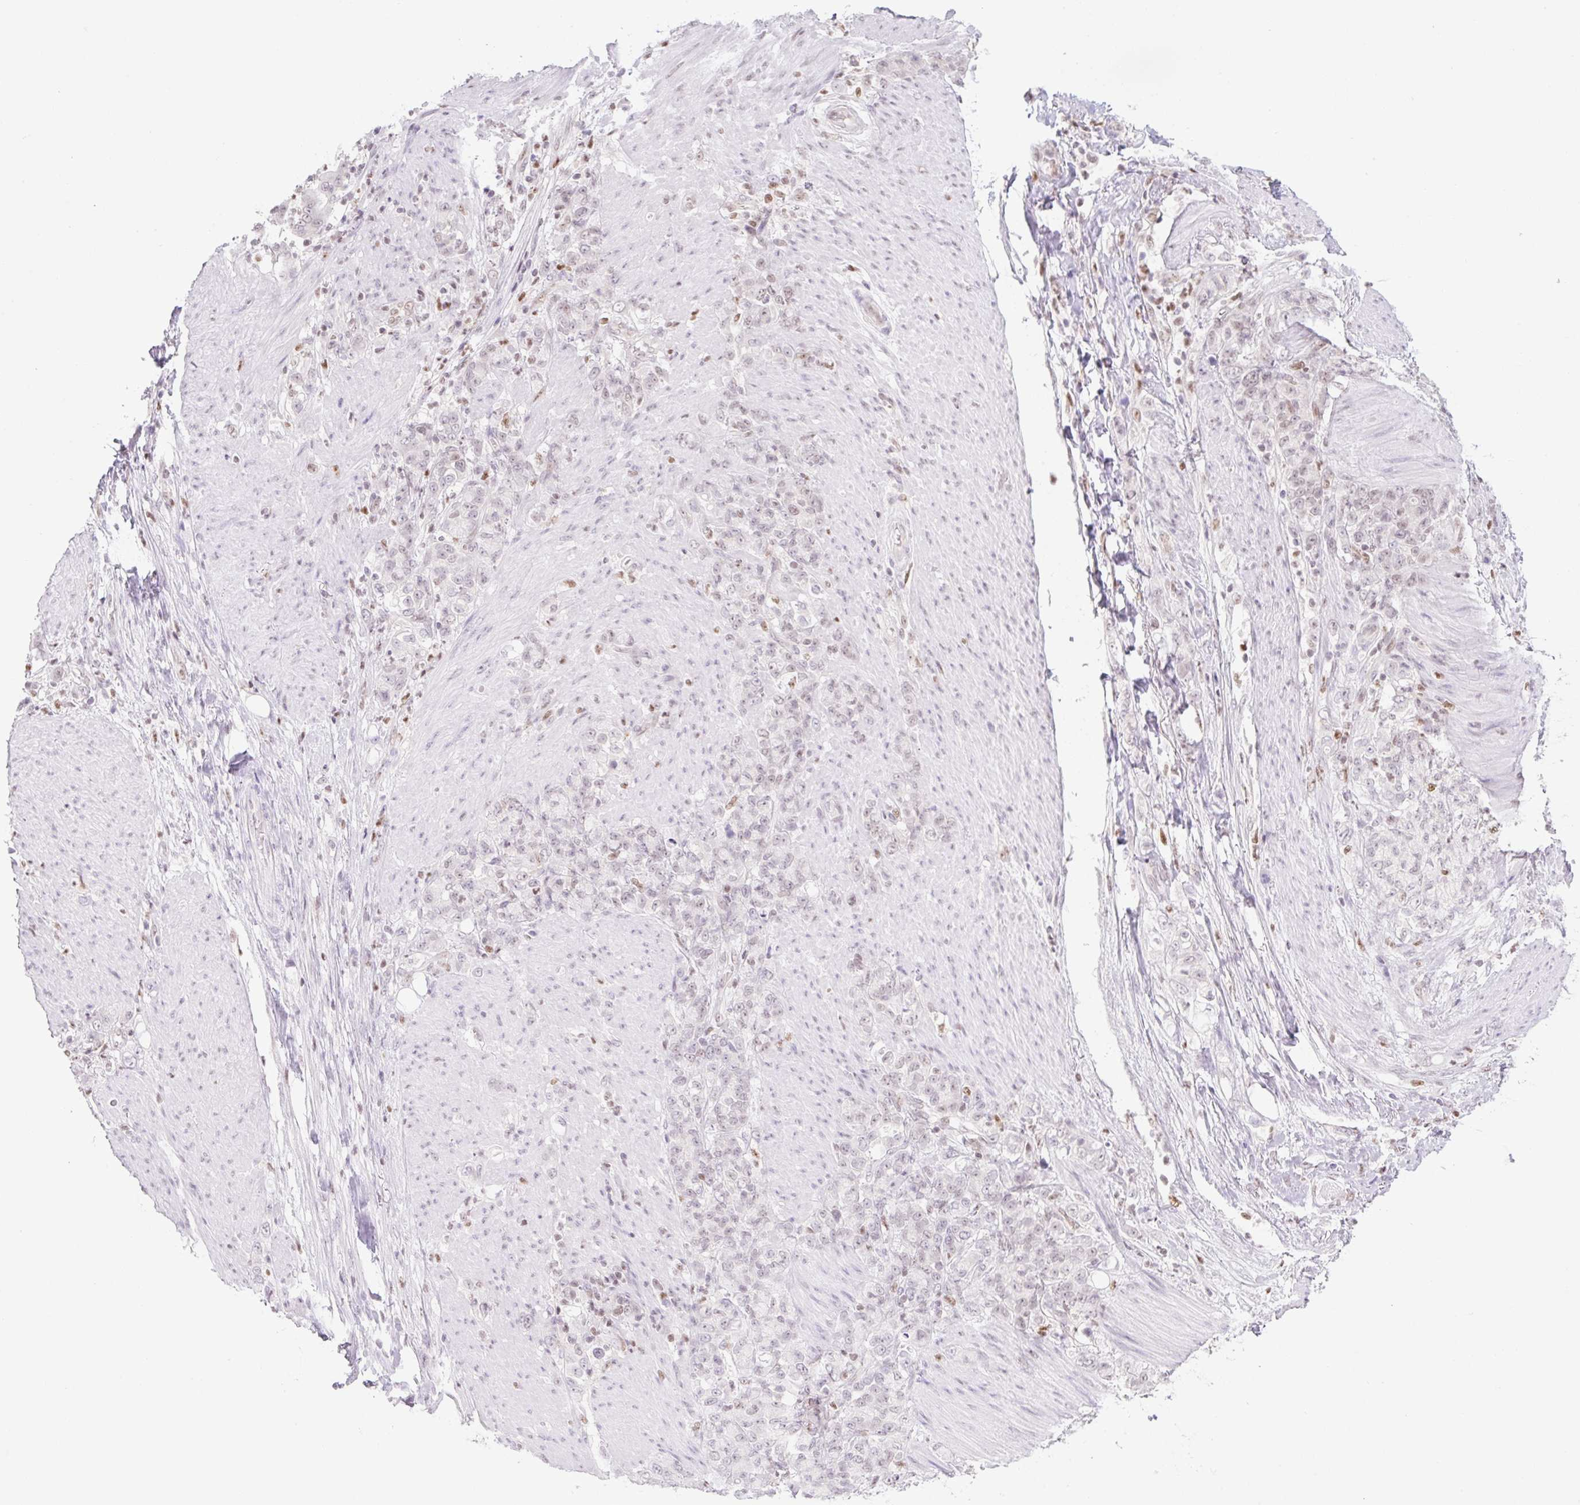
{"staining": {"intensity": "negative", "quantity": "none", "location": "none"}, "tissue": "stomach cancer", "cell_type": "Tumor cells", "image_type": "cancer", "snomed": [{"axis": "morphology", "description": "Adenocarcinoma, NOS"}, {"axis": "topography", "description": "Stomach"}], "caption": "Protein analysis of stomach cancer shows no significant staining in tumor cells.", "gene": "TLE3", "patient": {"sex": "female", "age": 79}}